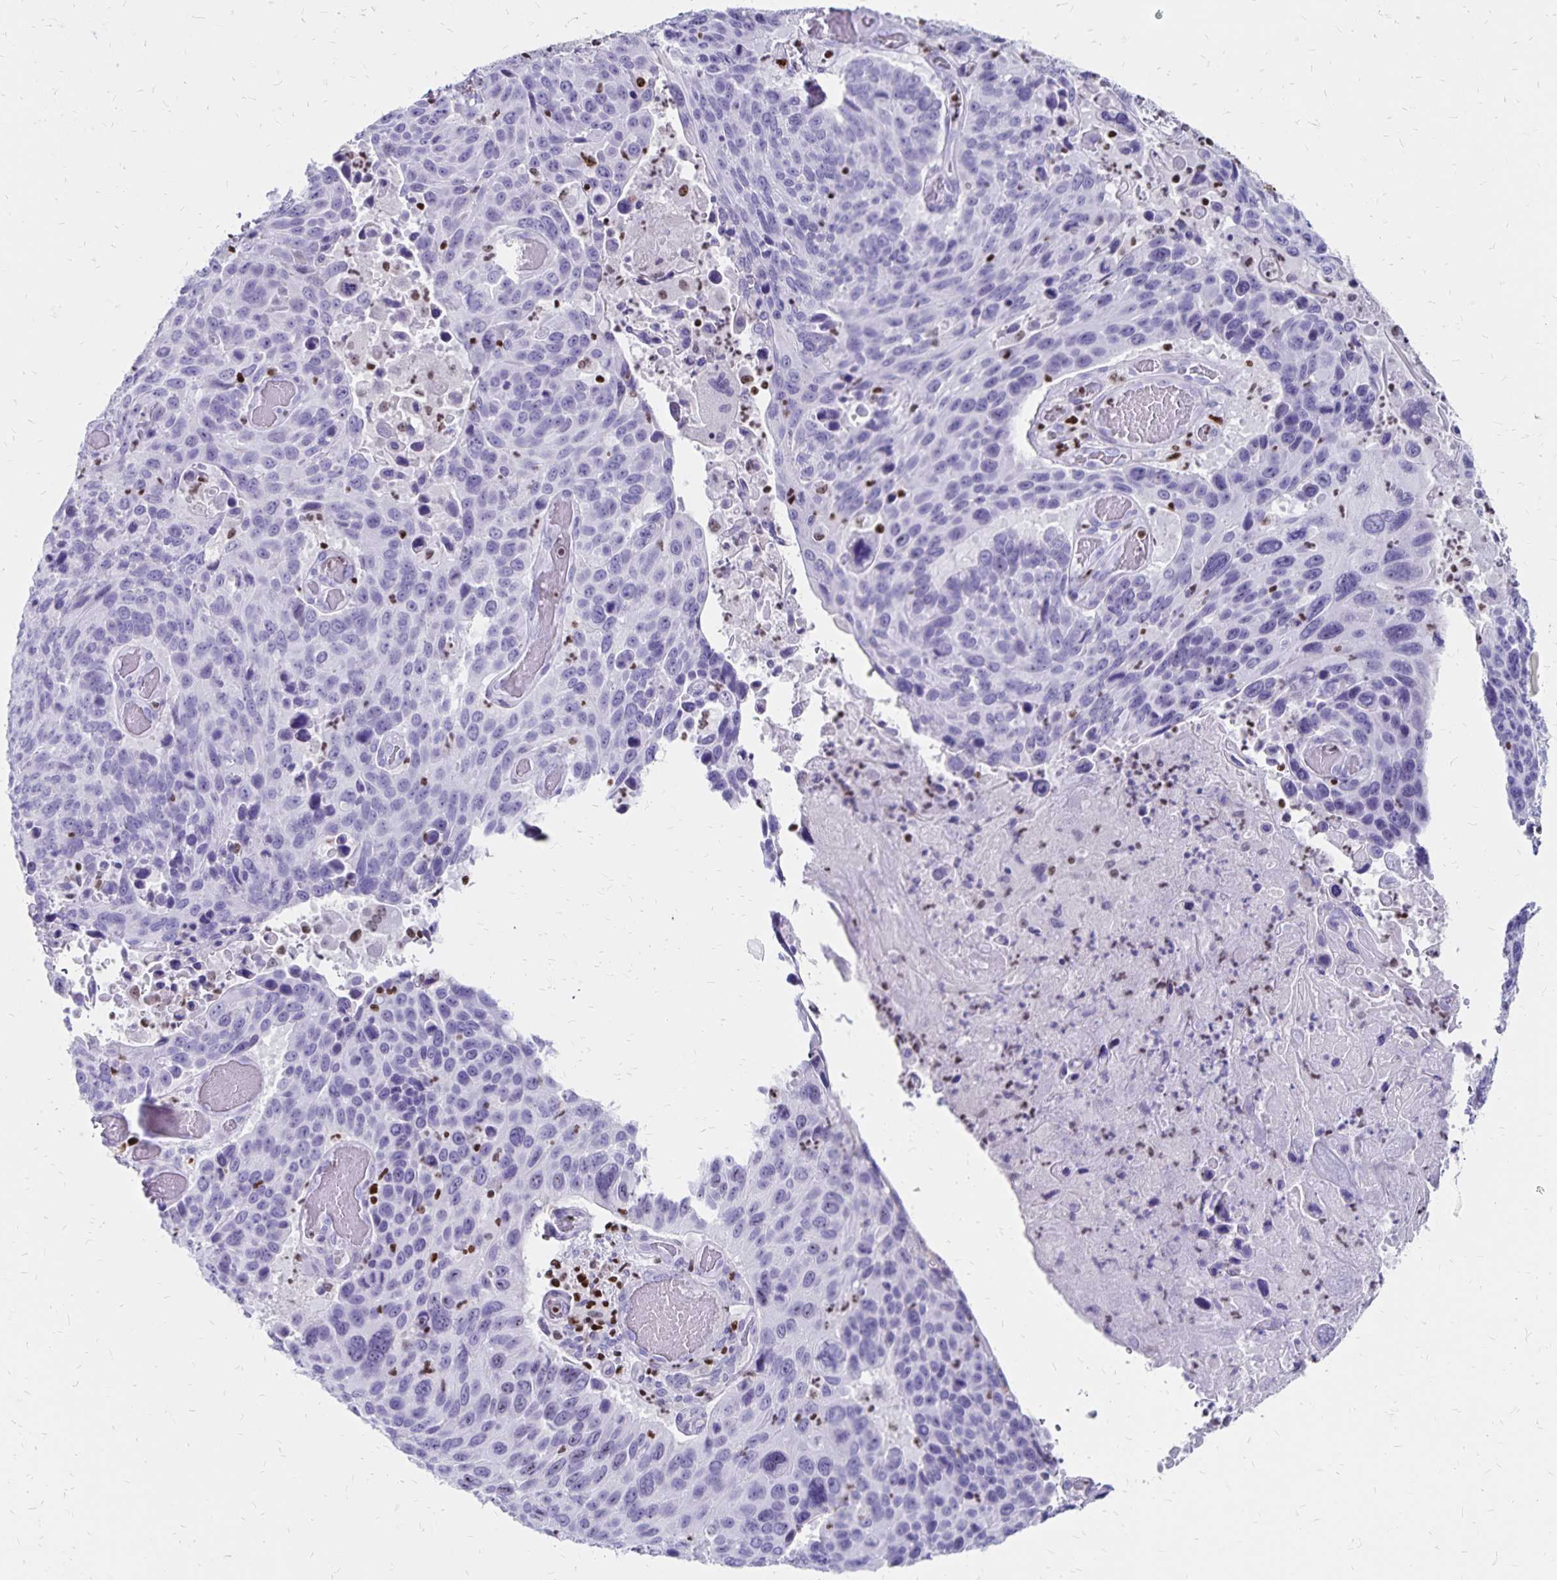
{"staining": {"intensity": "negative", "quantity": "none", "location": "none"}, "tissue": "lung cancer", "cell_type": "Tumor cells", "image_type": "cancer", "snomed": [{"axis": "morphology", "description": "Squamous cell carcinoma, NOS"}, {"axis": "topography", "description": "Lung"}], "caption": "Lung squamous cell carcinoma stained for a protein using IHC exhibits no positivity tumor cells.", "gene": "IKZF1", "patient": {"sex": "male", "age": 68}}